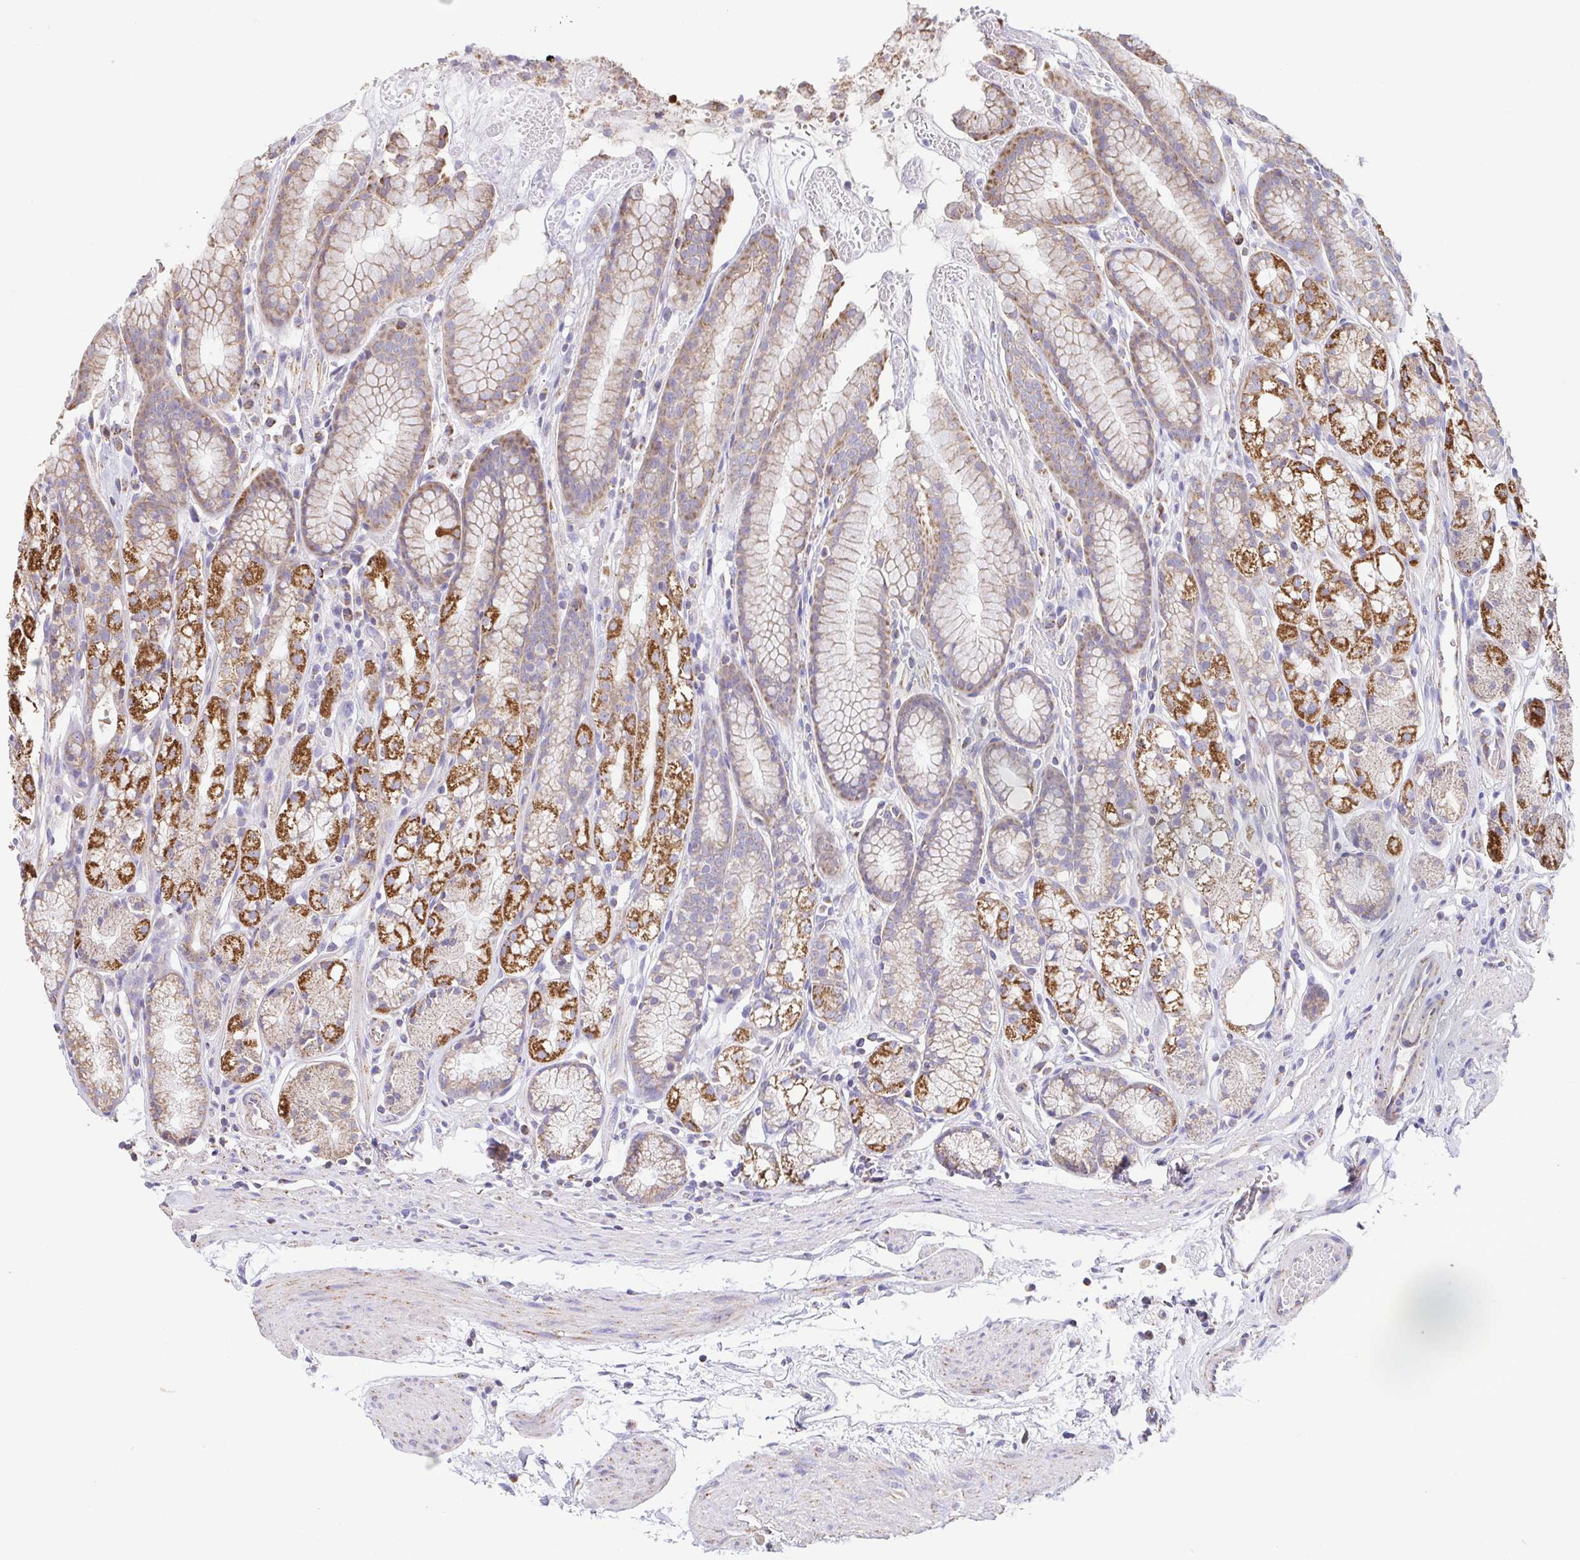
{"staining": {"intensity": "strong", "quantity": "25%-75%", "location": "cytoplasmic/membranous"}, "tissue": "stomach", "cell_type": "Glandular cells", "image_type": "normal", "snomed": [{"axis": "morphology", "description": "Normal tissue, NOS"}, {"axis": "topography", "description": "Smooth muscle"}, {"axis": "topography", "description": "Stomach"}], "caption": "Stomach was stained to show a protein in brown. There is high levels of strong cytoplasmic/membranous staining in about 25%-75% of glandular cells. Ihc stains the protein of interest in brown and the nuclei are stained blue.", "gene": "GINM1", "patient": {"sex": "male", "age": 70}}